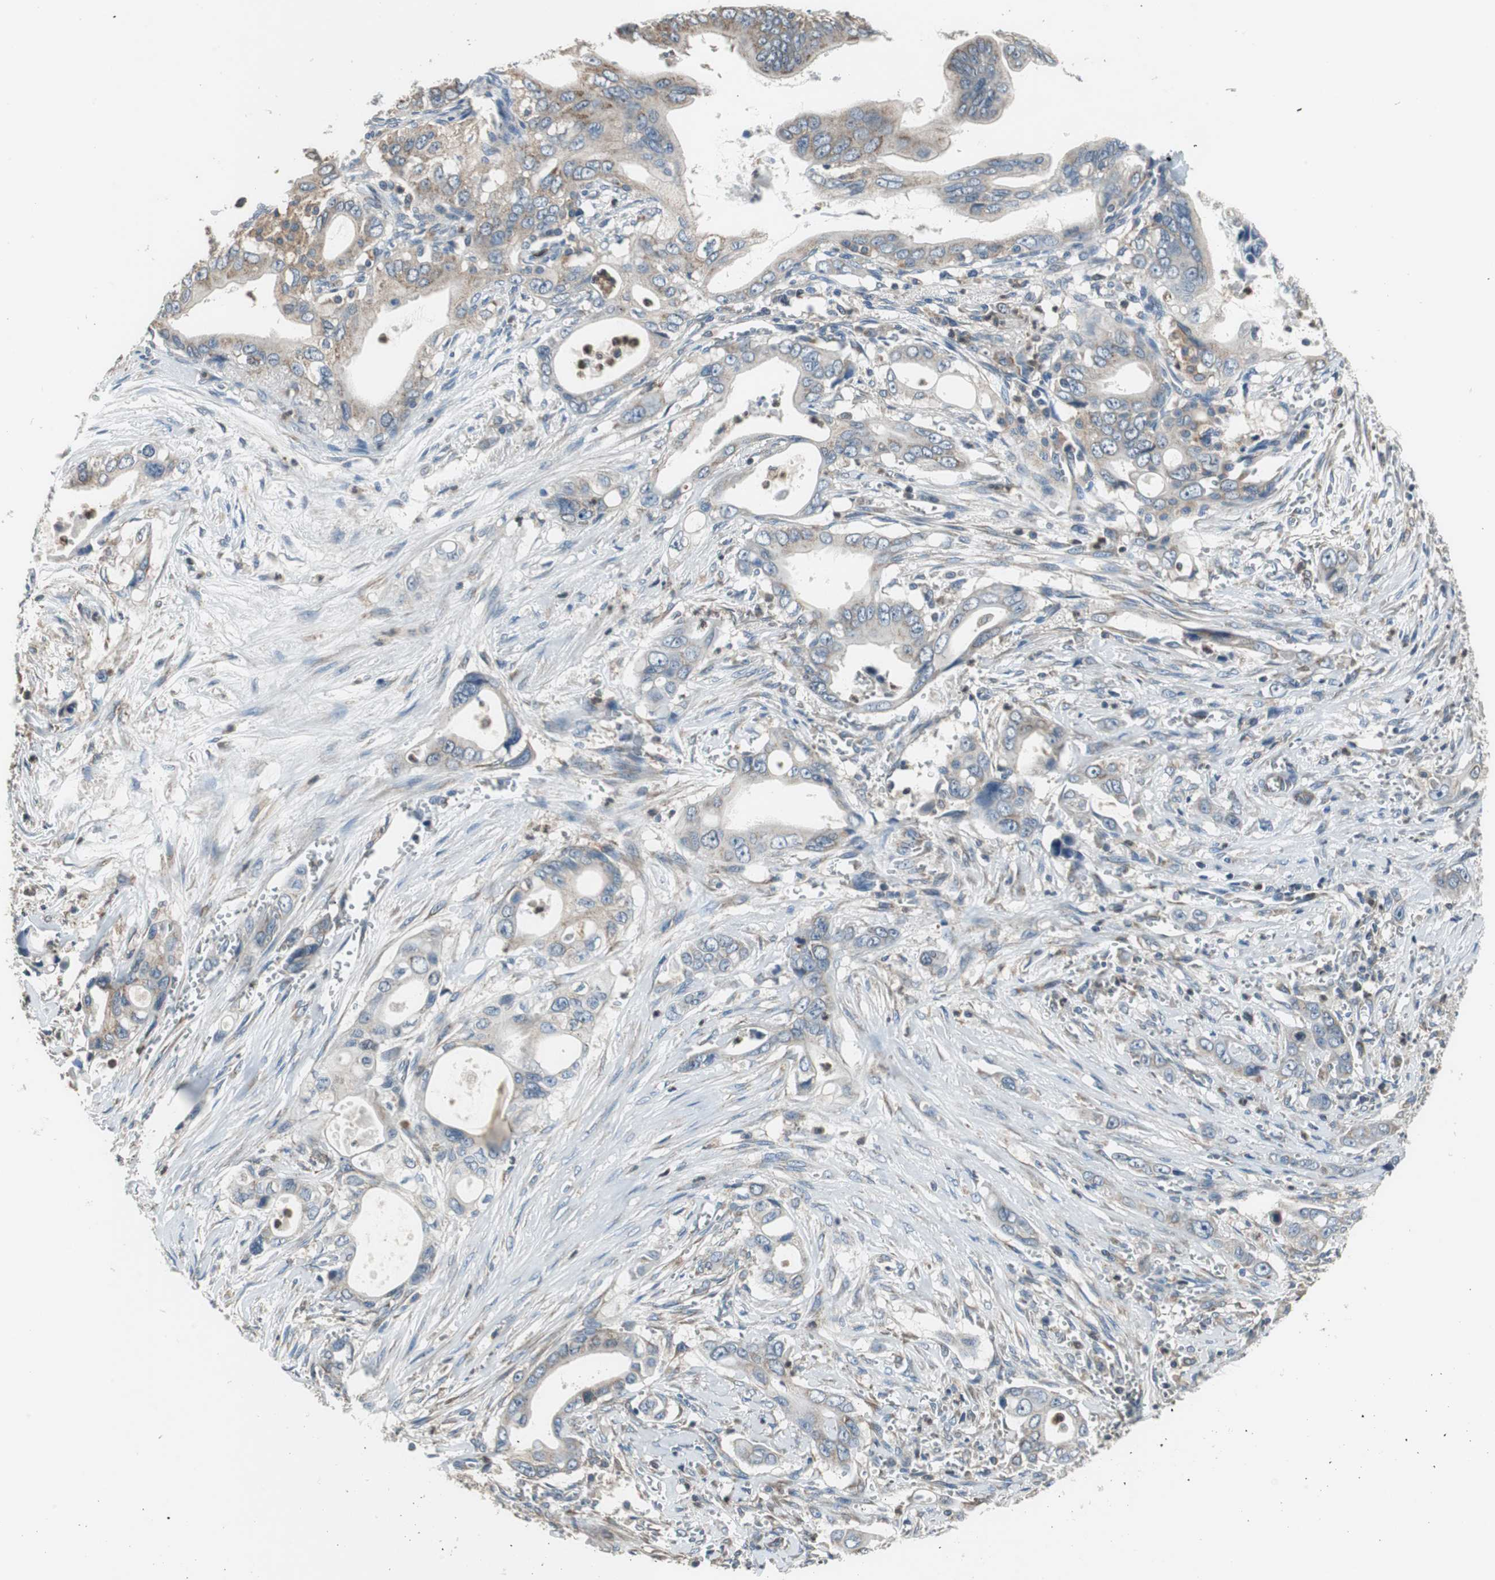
{"staining": {"intensity": "moderate", "quantity": ">75%", "location": "cytoplasmic/membranous"}, "tissue": "pancreatic cancer", "cell_type": "Tumor cells", "image_type": "cancer", "snomed": [{"axis": "morphology", "description": "Adenocarcinoma, NOS"}, {"axis": "topography", "description": "Pancreas"}], "caption": "Pancreatic cancer (adenocarcinoma) stained with a protein marker shows moderate staining in tumor cells.", "gene": "PI4KB", "patient": {"sex": "male", "age": 59}}